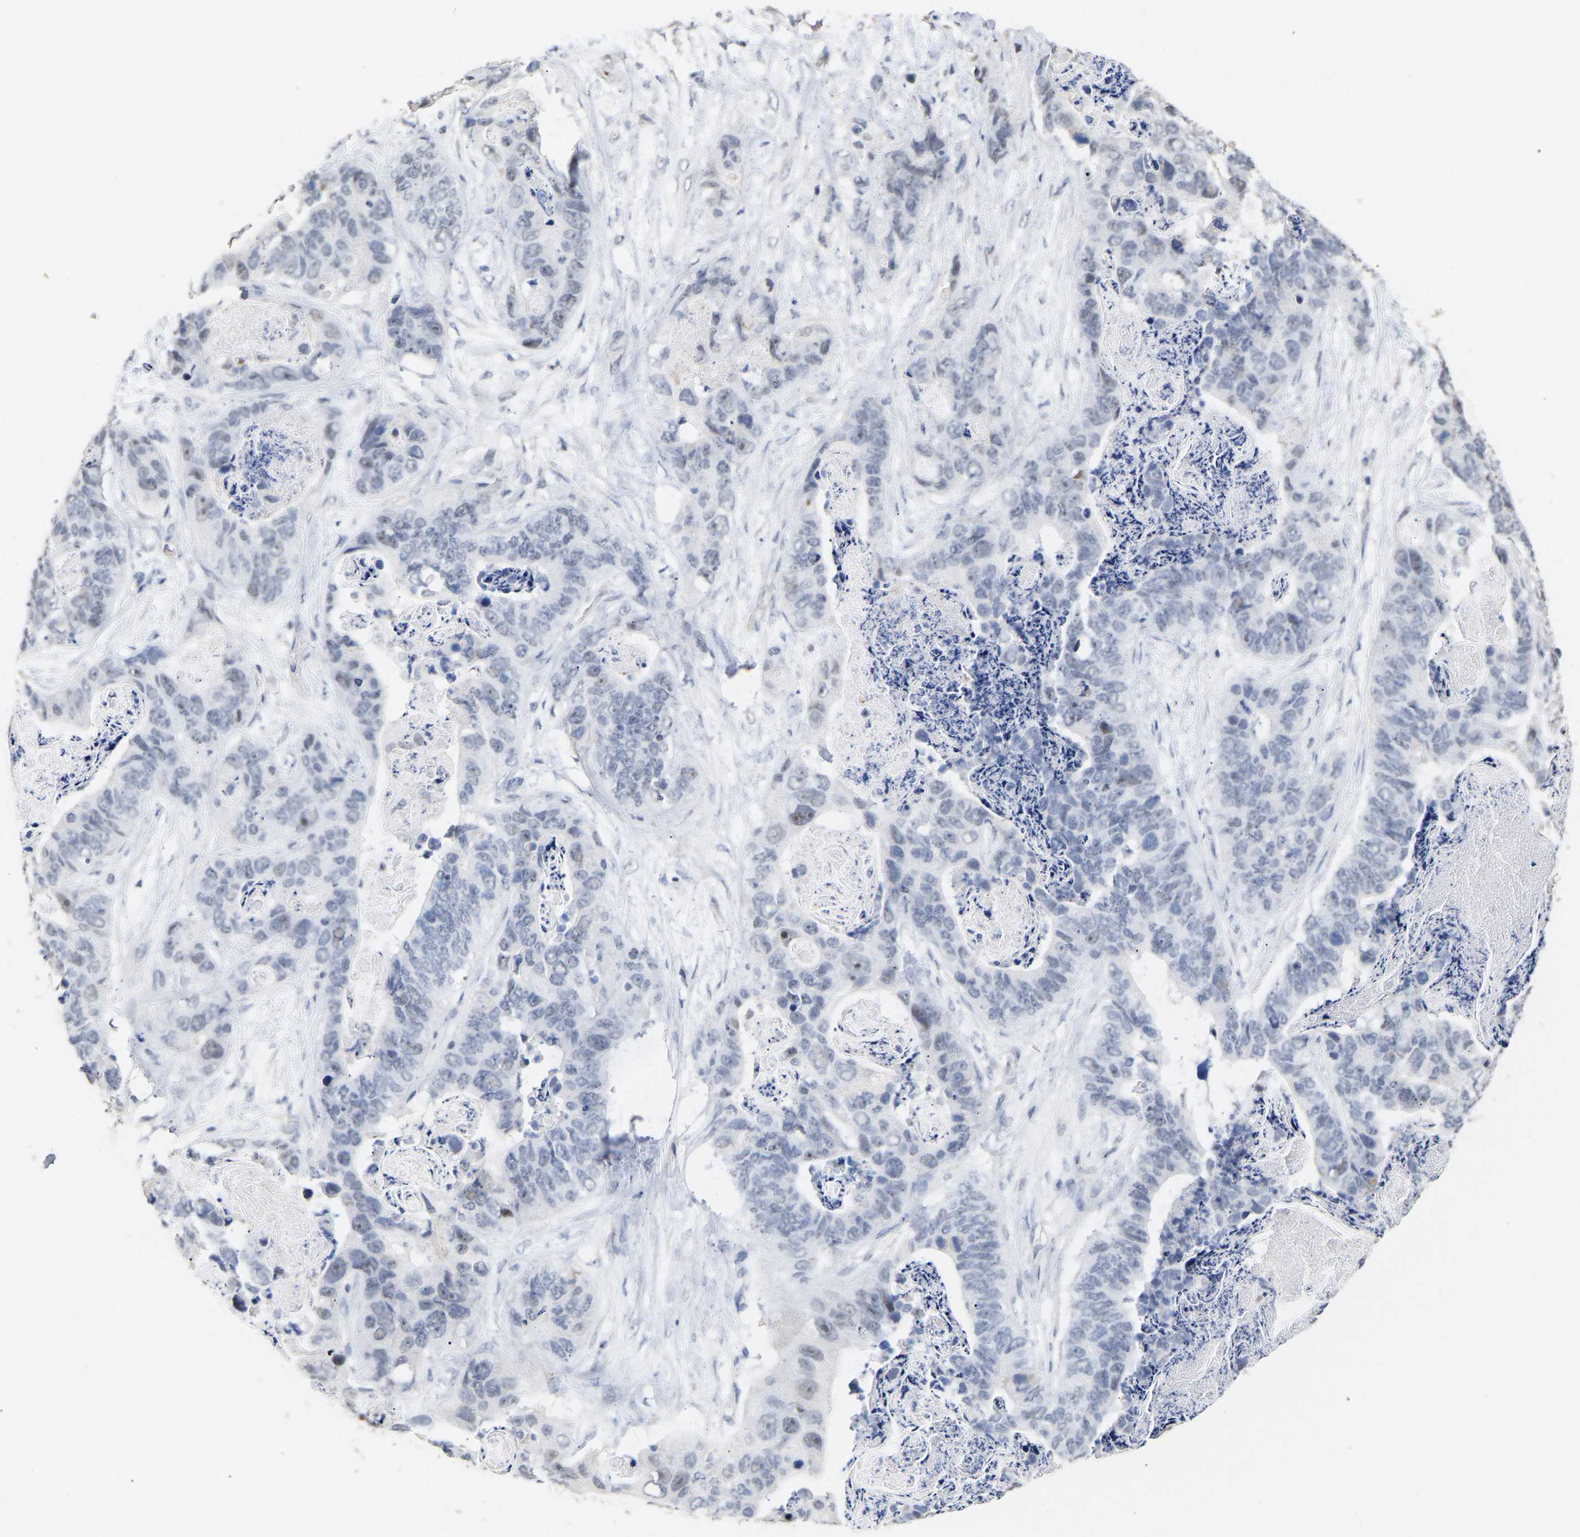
{"staining": {"intensity": "weak", "quantity": "<25%", "location": "nuclear"}, "tissue": "stomach cancer", "cell_type": "Tumor cells", "image_type": "cancer", "snomed": [{"axis": "morphology", "description": "Adenocarcinoma, NOS"}, {"axis": "topography", "description": "Stomach"}], "caption": "This photomicrograph is of stomach adenocarcinoma stained with immunohistochemistry (IHC) to label a protein in brown with the nuclei are counter-stained blue. There is no expression in tumor cells.", "gene": "AMPH", "patient": {"sex": "female", "age": 89}}